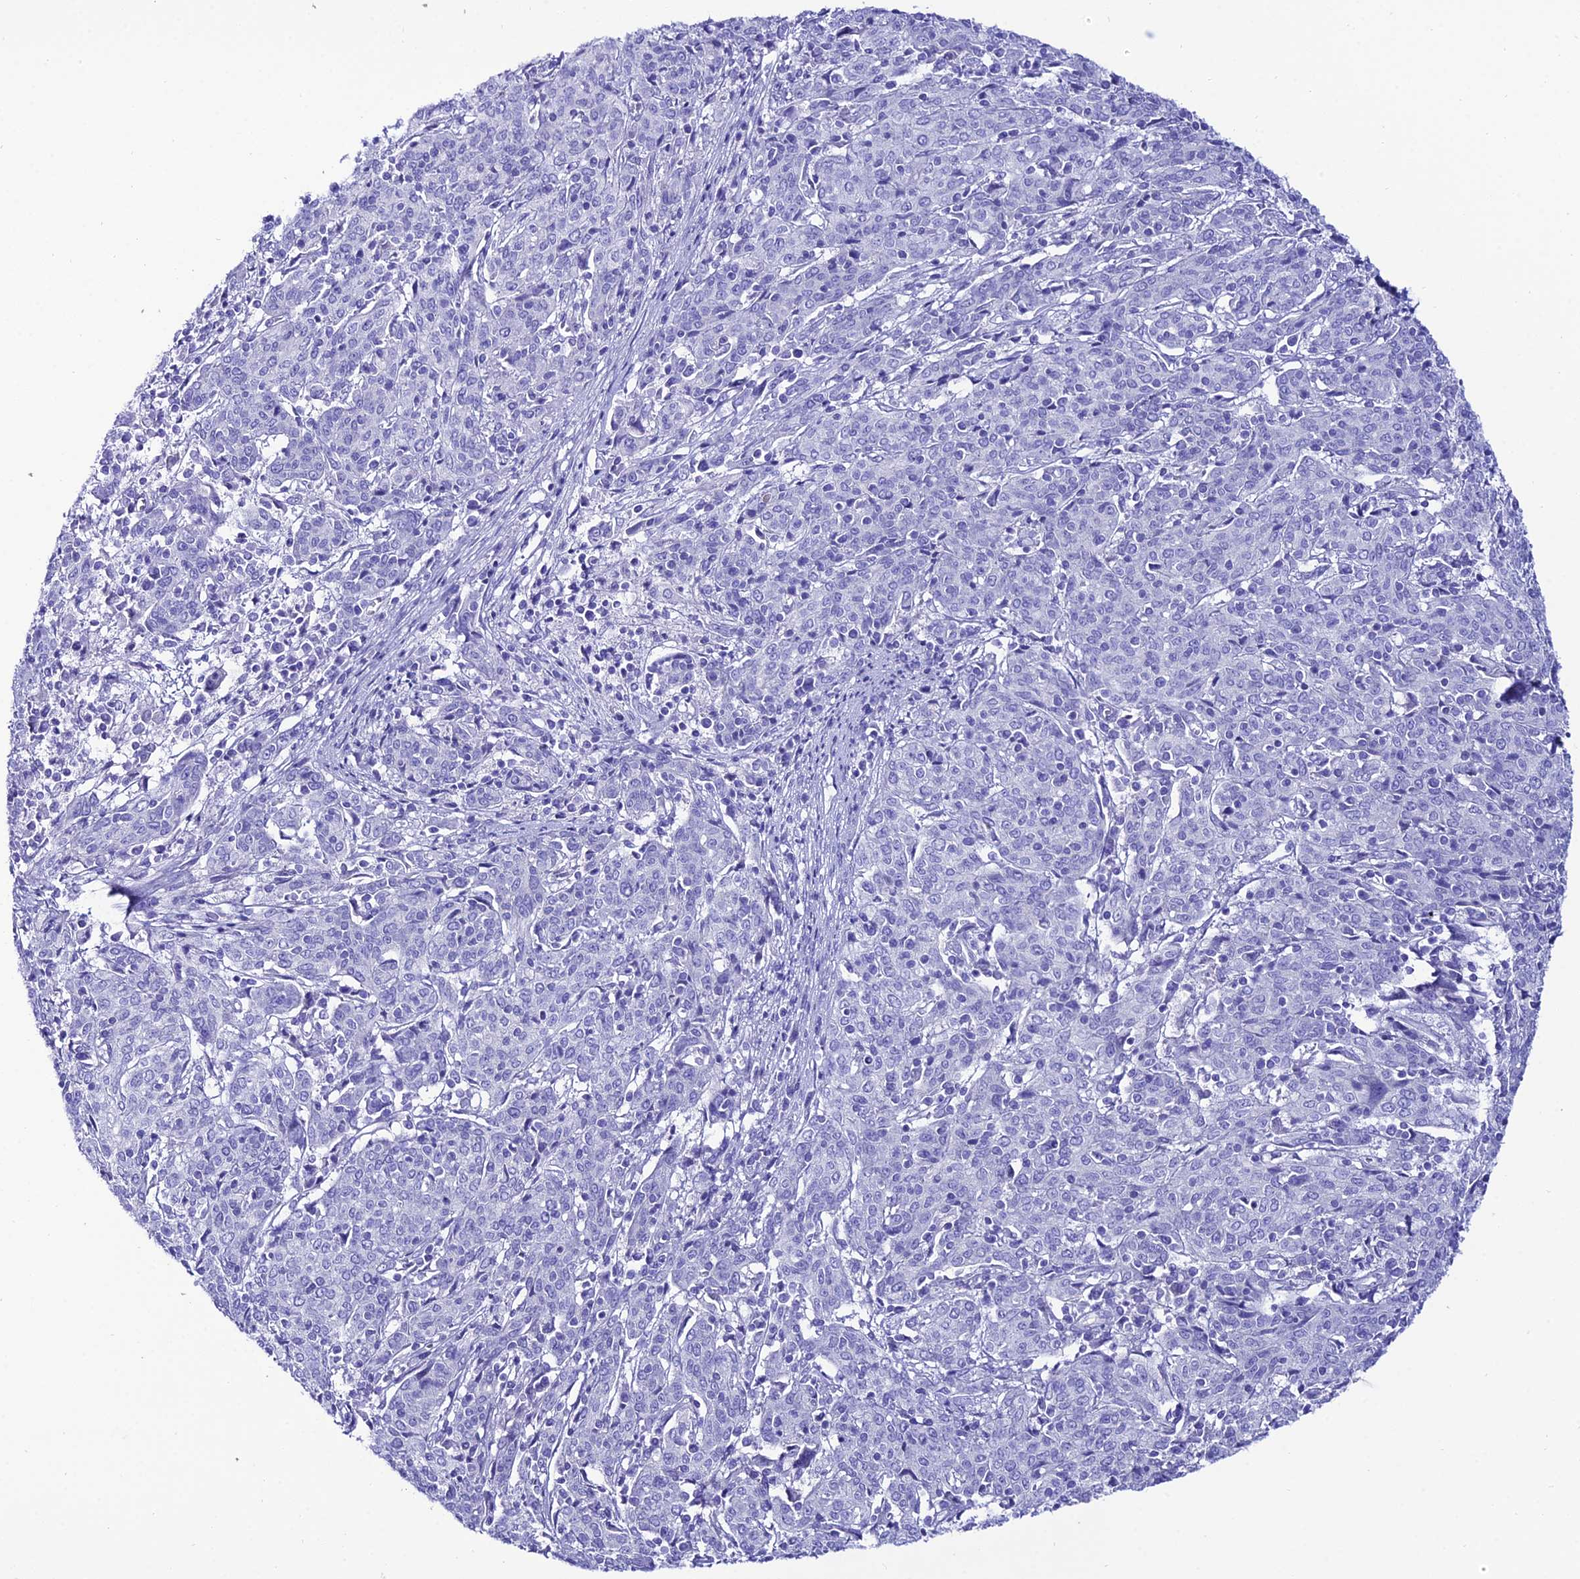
{"staining": {"intensity": "negative", "quantity": "none", "location": "none"}, "tissue": "cervical cancer", "cell_type": "Tumor cells", "image_type": "cancer", "snomed": [{"axis": "morphology", "description": "Squamous cell carcinoma, NOS"}, {"axis": "topography", "description": "Cervix"}], "caption": "Protein analysis of squamous cell carcinoma (cervical) displays no significant expression in tumor cells.", "gene": "OR4D5", "patient": {"sex": "female", "age": 67}}